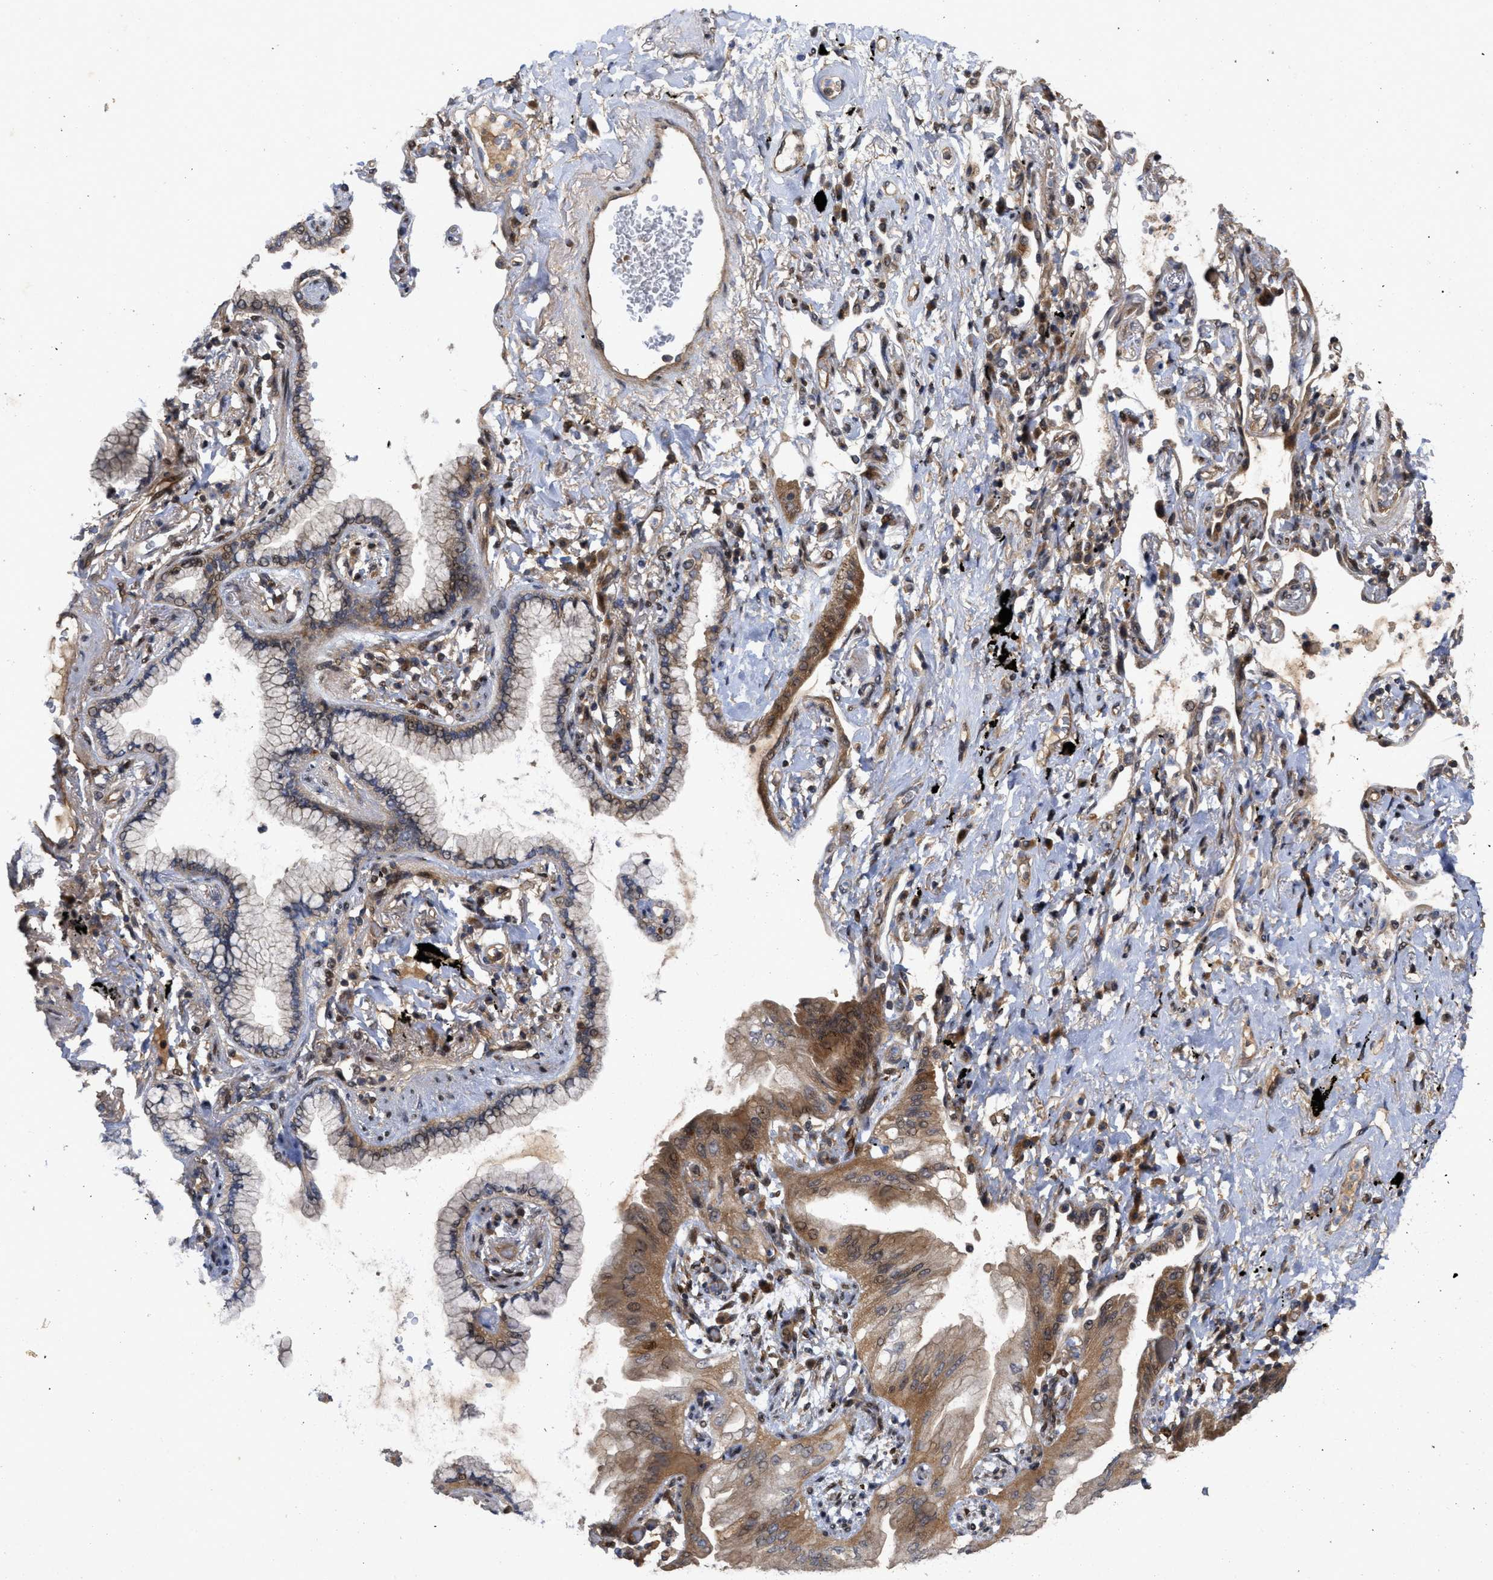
{"staining": {"intensity": "moderate", "quantity": ">75%", "location": "cytoplasmic/membranous"}, "tissue": "lung cancer", "cell_type": "Tumor cells", "image_type": "cancer", "snomed": [{"axis": "morphology", "description": "Normal tissue, NOS"}, {"axis": "morphology", "description": "Adenocarcinoma, NOS"}, {"axis": "topography", "description": "Bronchus"}, {"axis": "topography", "description": "Lung"}], "caption": "Immunohistochemical staining of adenocarcinoma (lung) exhibits medium levels of moderate cytoplasmic/membranous staining in approximately >75% of tumor cells.", "gene": "CBR3", "patient": {"sex": "female", "age": 70}}